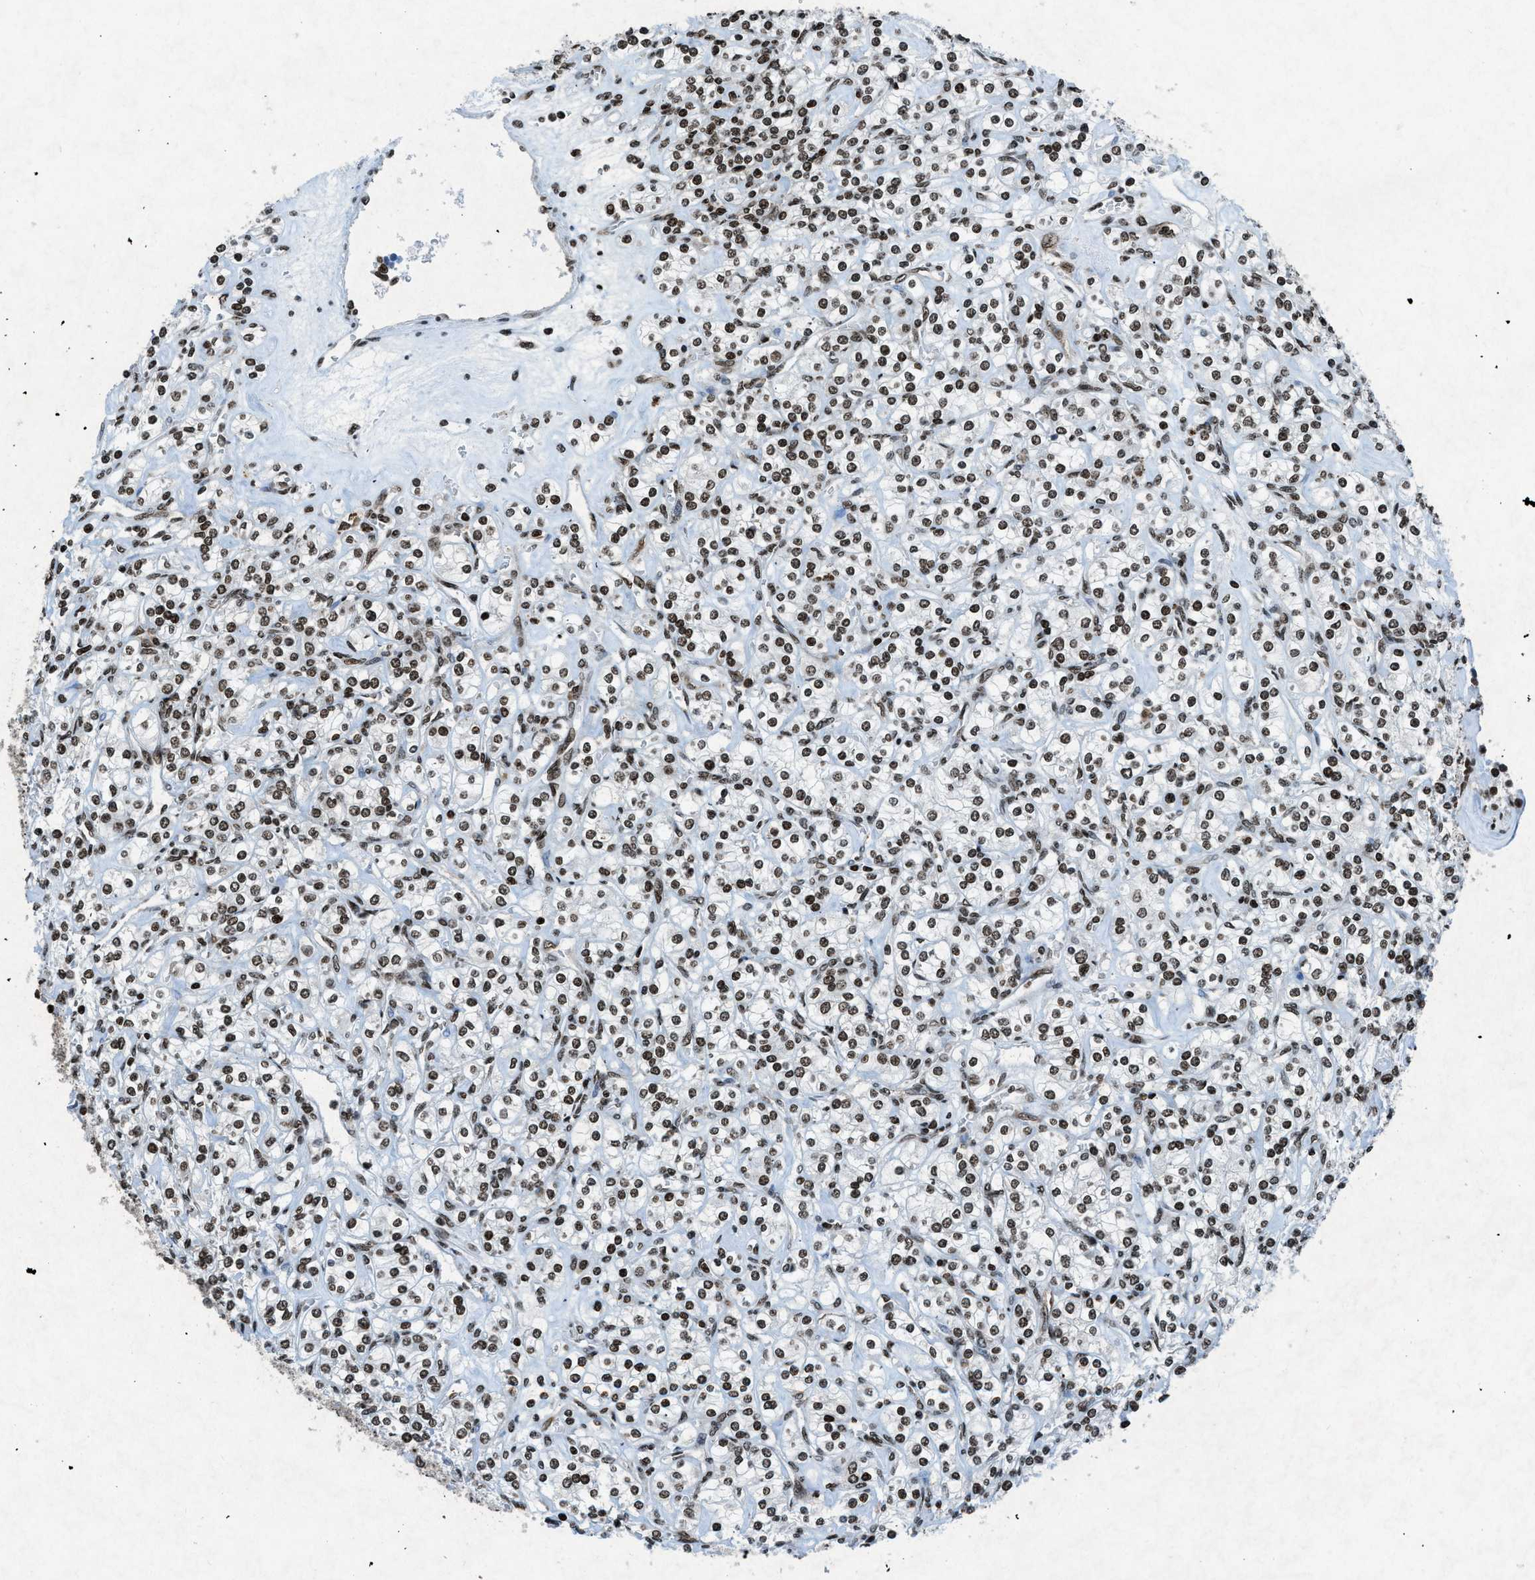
{"staining": {"intensity": "moderate", "quantity": ">75%", "location": "nuclear"}, "tissue": "renal cancer", "cell_type": "Tumor cells", "image_type": "cancer", "snomed": [{"axis": "morphology", "description": "Adenocarcinoma, NOS"}, {"axis": "topography", "description": "Kidney"}], "caption": "Tumor cells display moderate nuclear expression in about >75% of cells in adenocarcinoma (renal).", "gene": "NXF1", "patient": {"sex": "male", "age": 77}}